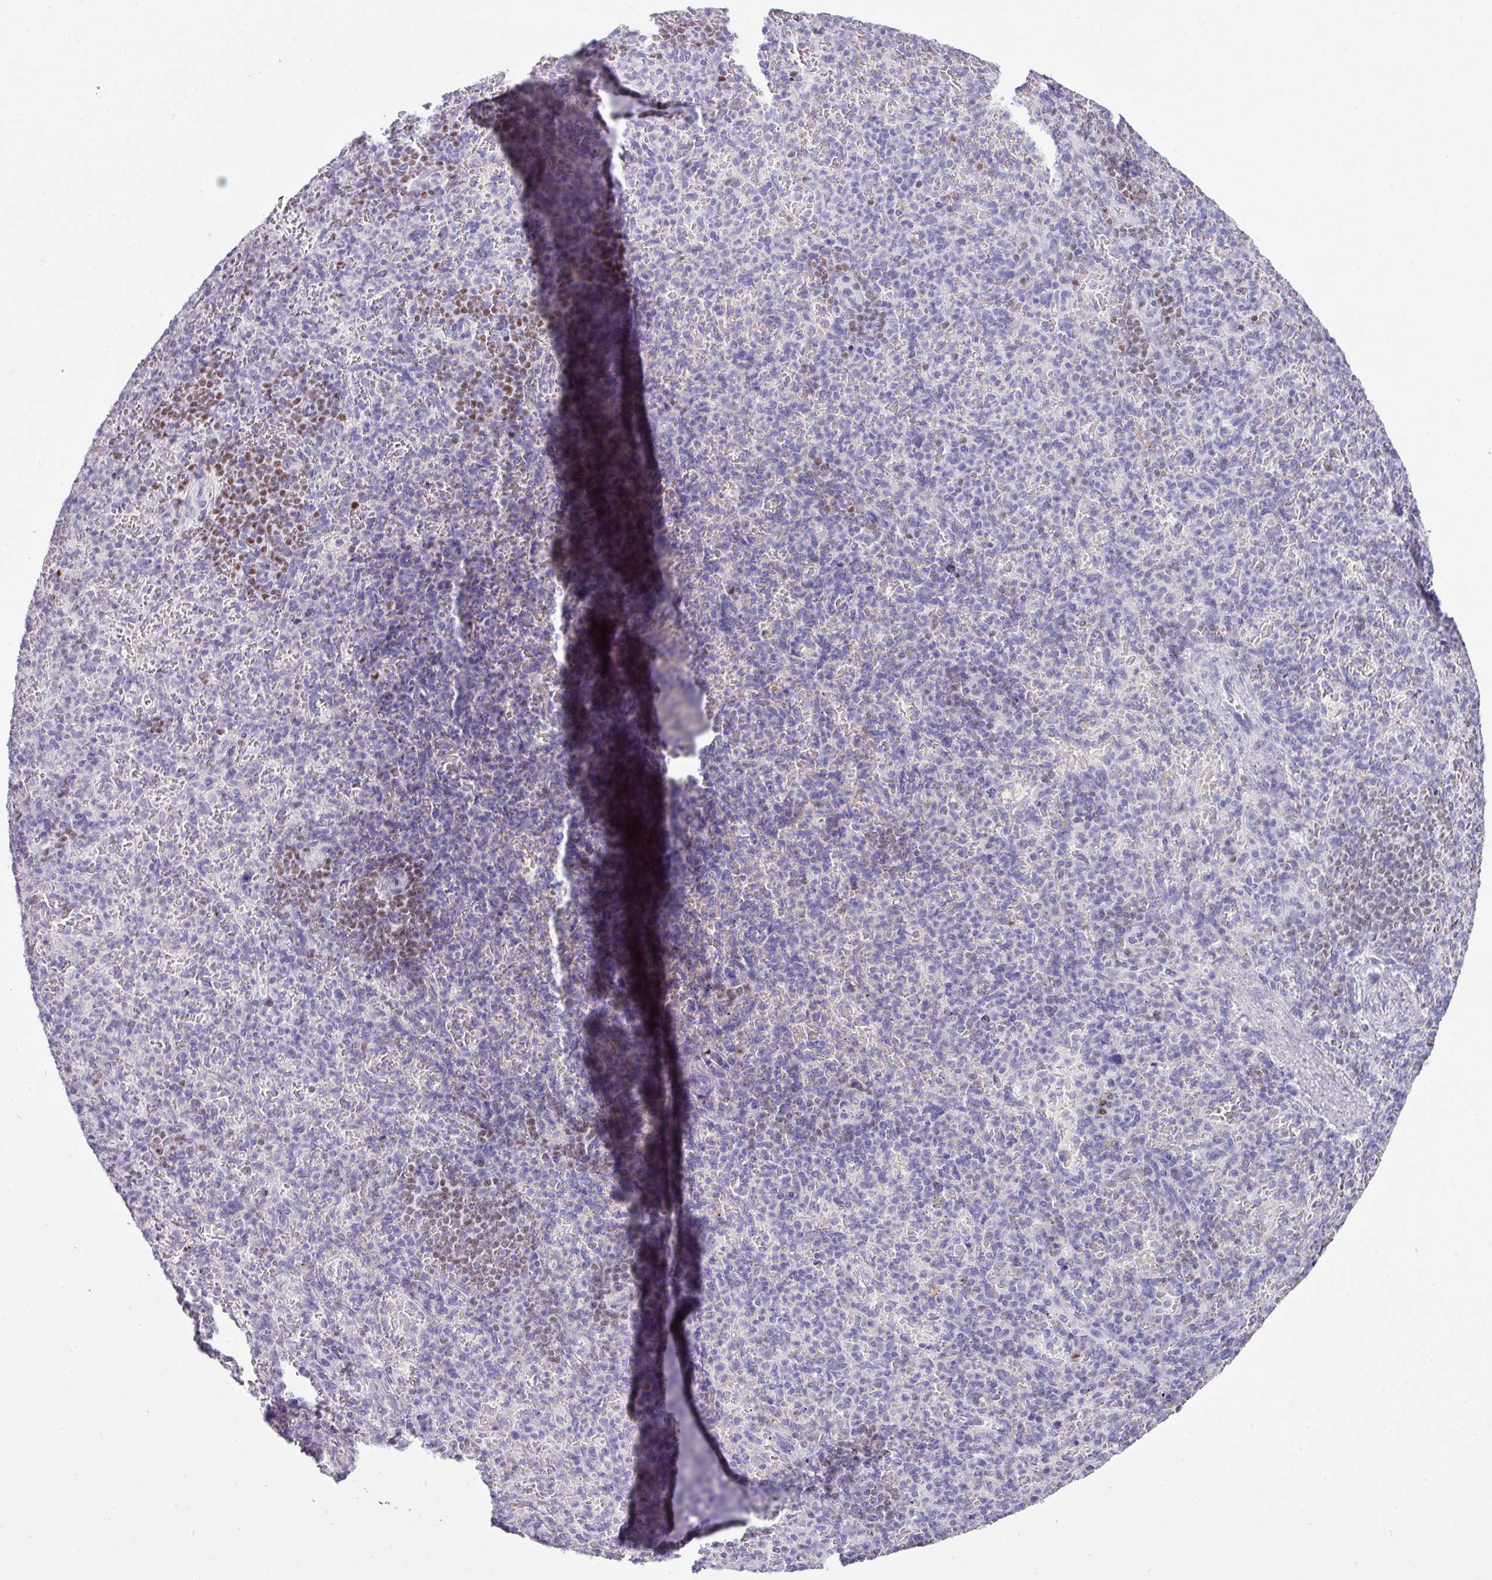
{"staining": {"intensity": "moderate", "quantity": "<25%", "location": "nuclear"}, "tissue": "spleen", "cell_type": "Cells in red pulp", "image_type": "normal", "snomed": [{"axis": "morphology", "description": "Normal tissue, NOS"}, {"axis": "topography", "description": "Spleen"}], "caption": "Protein staining shows moderate nuclear positivity in approximately <25% of cells in red pulp in benign spleen.", "gene": "BCL11A", "patient": {"sex": "female", "age": 74}}